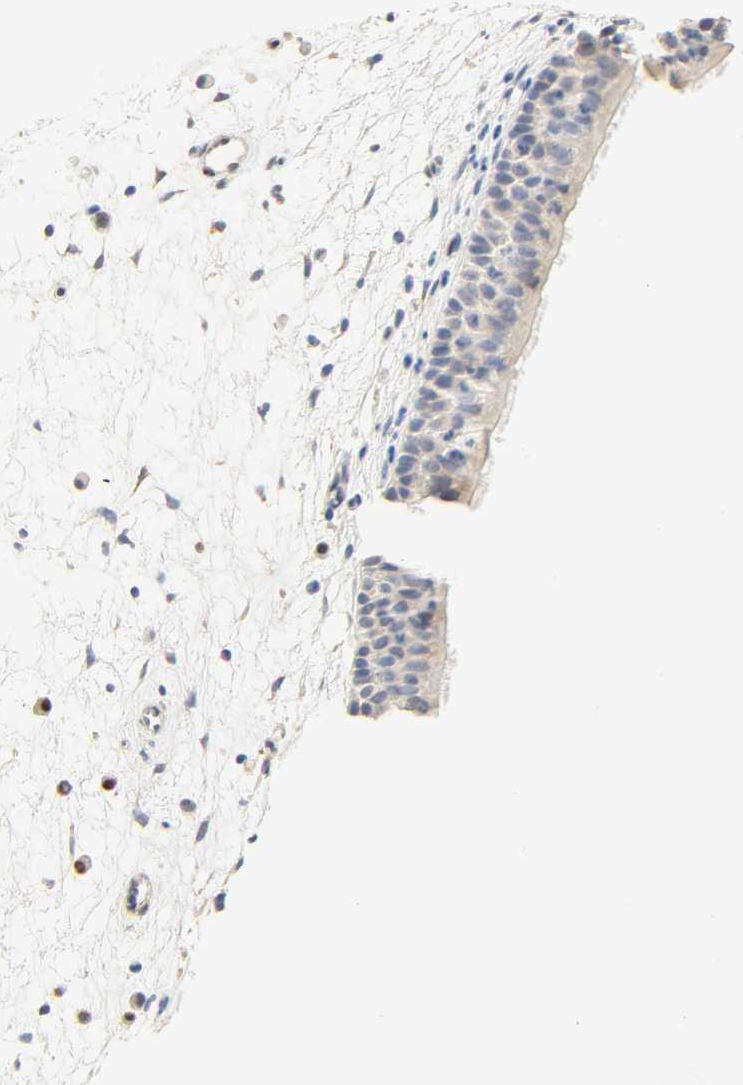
{"staining": {"intensity": "negative", "quantity": "none", "location": "none"}, "tissue": "nasopharynx", "cell_type": "Respiratory epithelial cells", "image_type": "normal", "snomed": [{"axis": "morphology", "description": "Normal tissue, NOS"}, {"axis": "topography", "description": "Nasopharynx"}], "caption": "A histopathology image of nasopharynx stained for a protein demonstrates no brown staining in respiratory epithelial cells.", "gene": "BORCS8", "patient": {"sex": "female", "age": 54}}